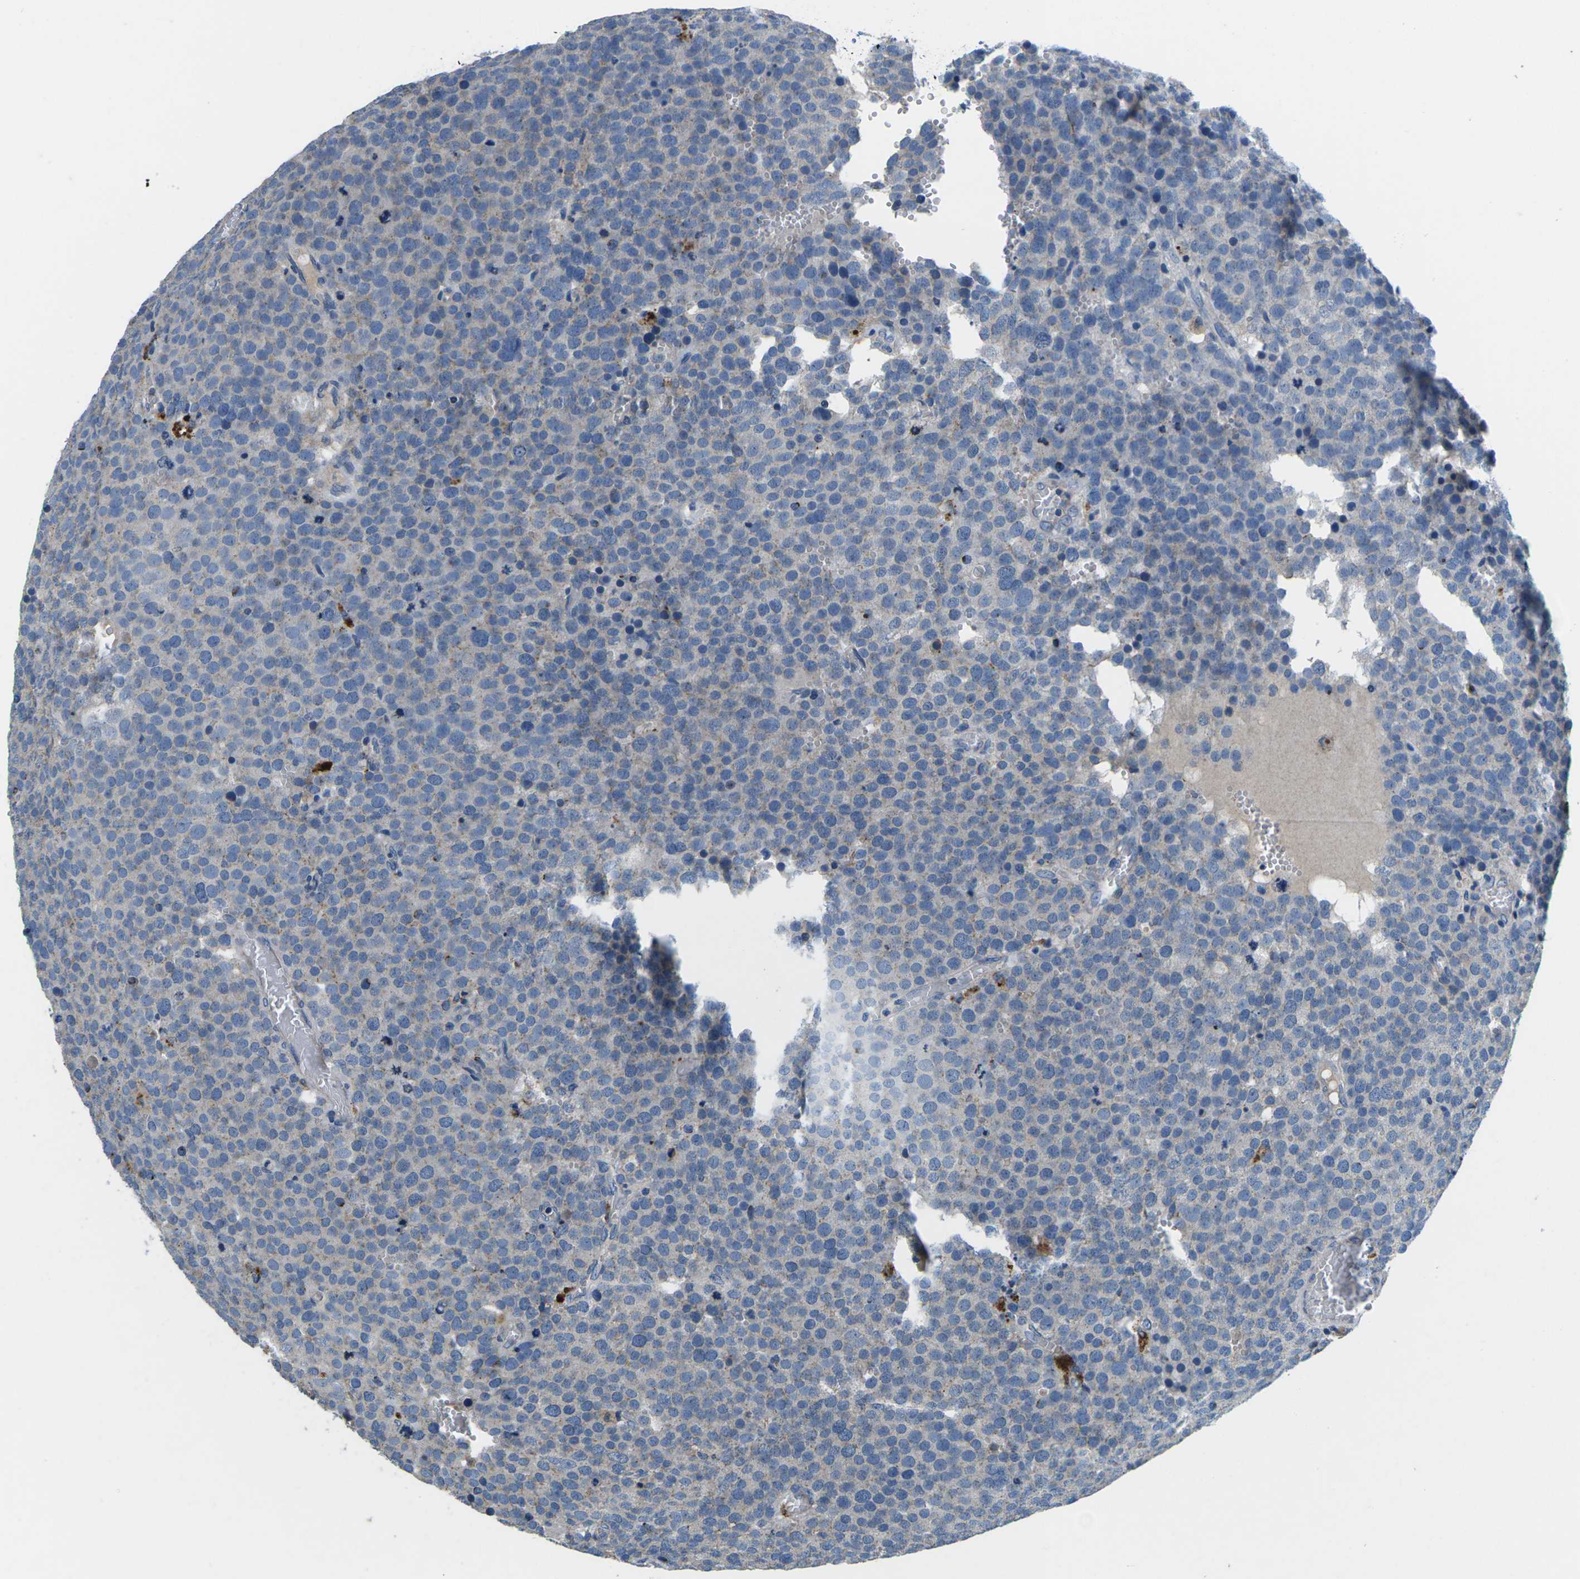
{"staining": {"intensity": "negative", "quantity": "none", "location": "none"}, "tissue": "testis cancer", "cell_type": "Tumor cells", "image_type": "cancer", "snomed": [{"axis": "morphology", "description": "Normal tissue, NOS"}, {"axis": "morphology", "description": "Seminoma, NOS"}, {"axis": "topography", "description": "Testis"}], "caption": "A photomicrograph of seminoma (testis) stained for a protein reveals no brown staining in tumor cells.", "gene": "PDCD6IP", "patient": {"sex": "male", "age": 71}}